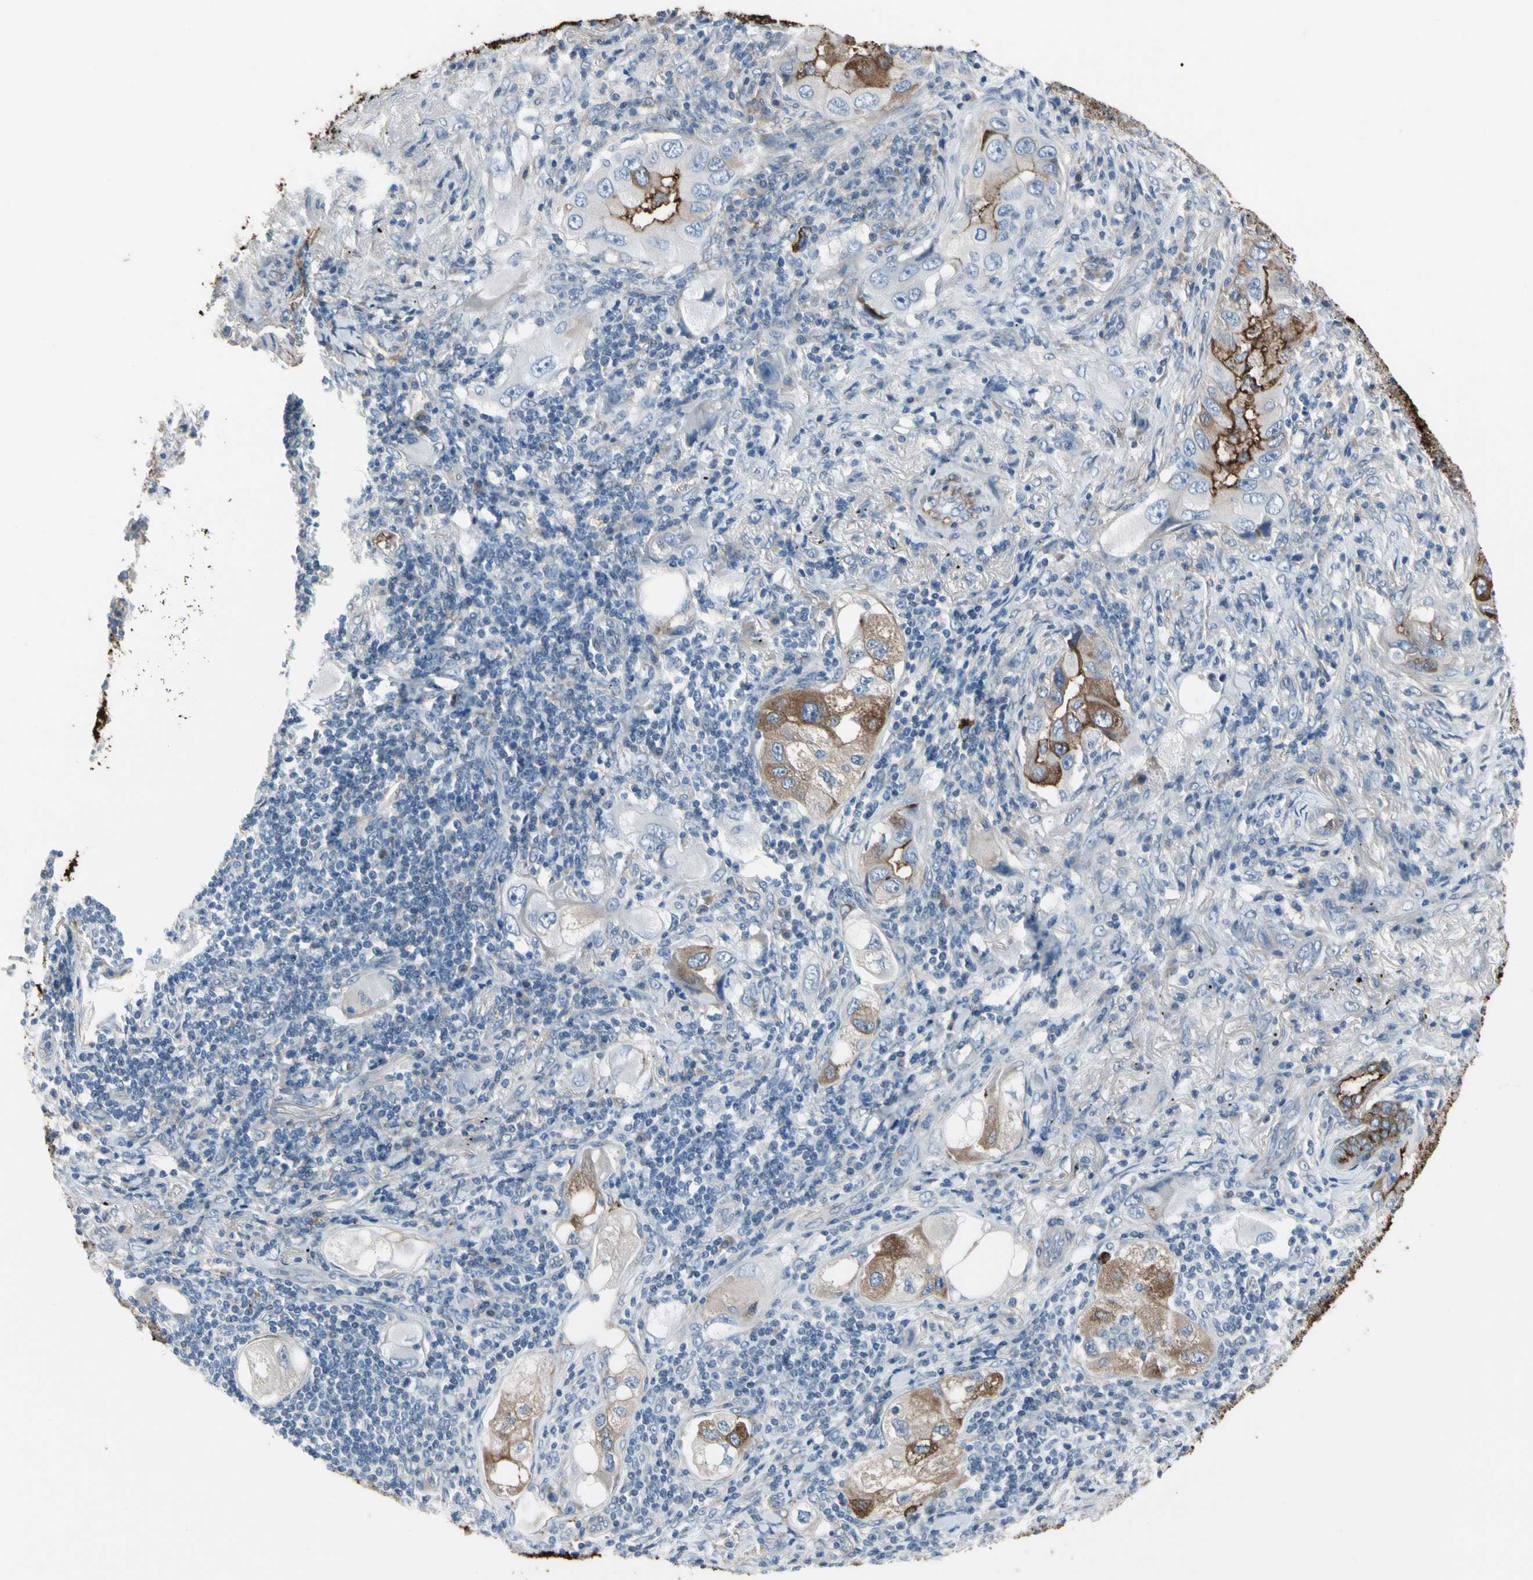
{"staining": {"intensity": "strong", "quantity": "25%-75%", "location": "cytoplasmic/membranous"}, "tissue": "lung cancer", "cell_type": "Tumor cells", "image_type": "cancer", "snomed": [{"axis": "morphology", "description": "Adenocarcinoma, NOS"}, {"axis": "topography", "description": "Lung"}], "caption": "A brown stain shows strong cytoplasmic/membranous expression of a protein in lung cancer tumor cells. (DAB (3,3'-diaminobenzidine) IHC with brightfield microscopy, high magnification).", "gene": "PIGR", "patient": {"sex": "female", "age": 65}}